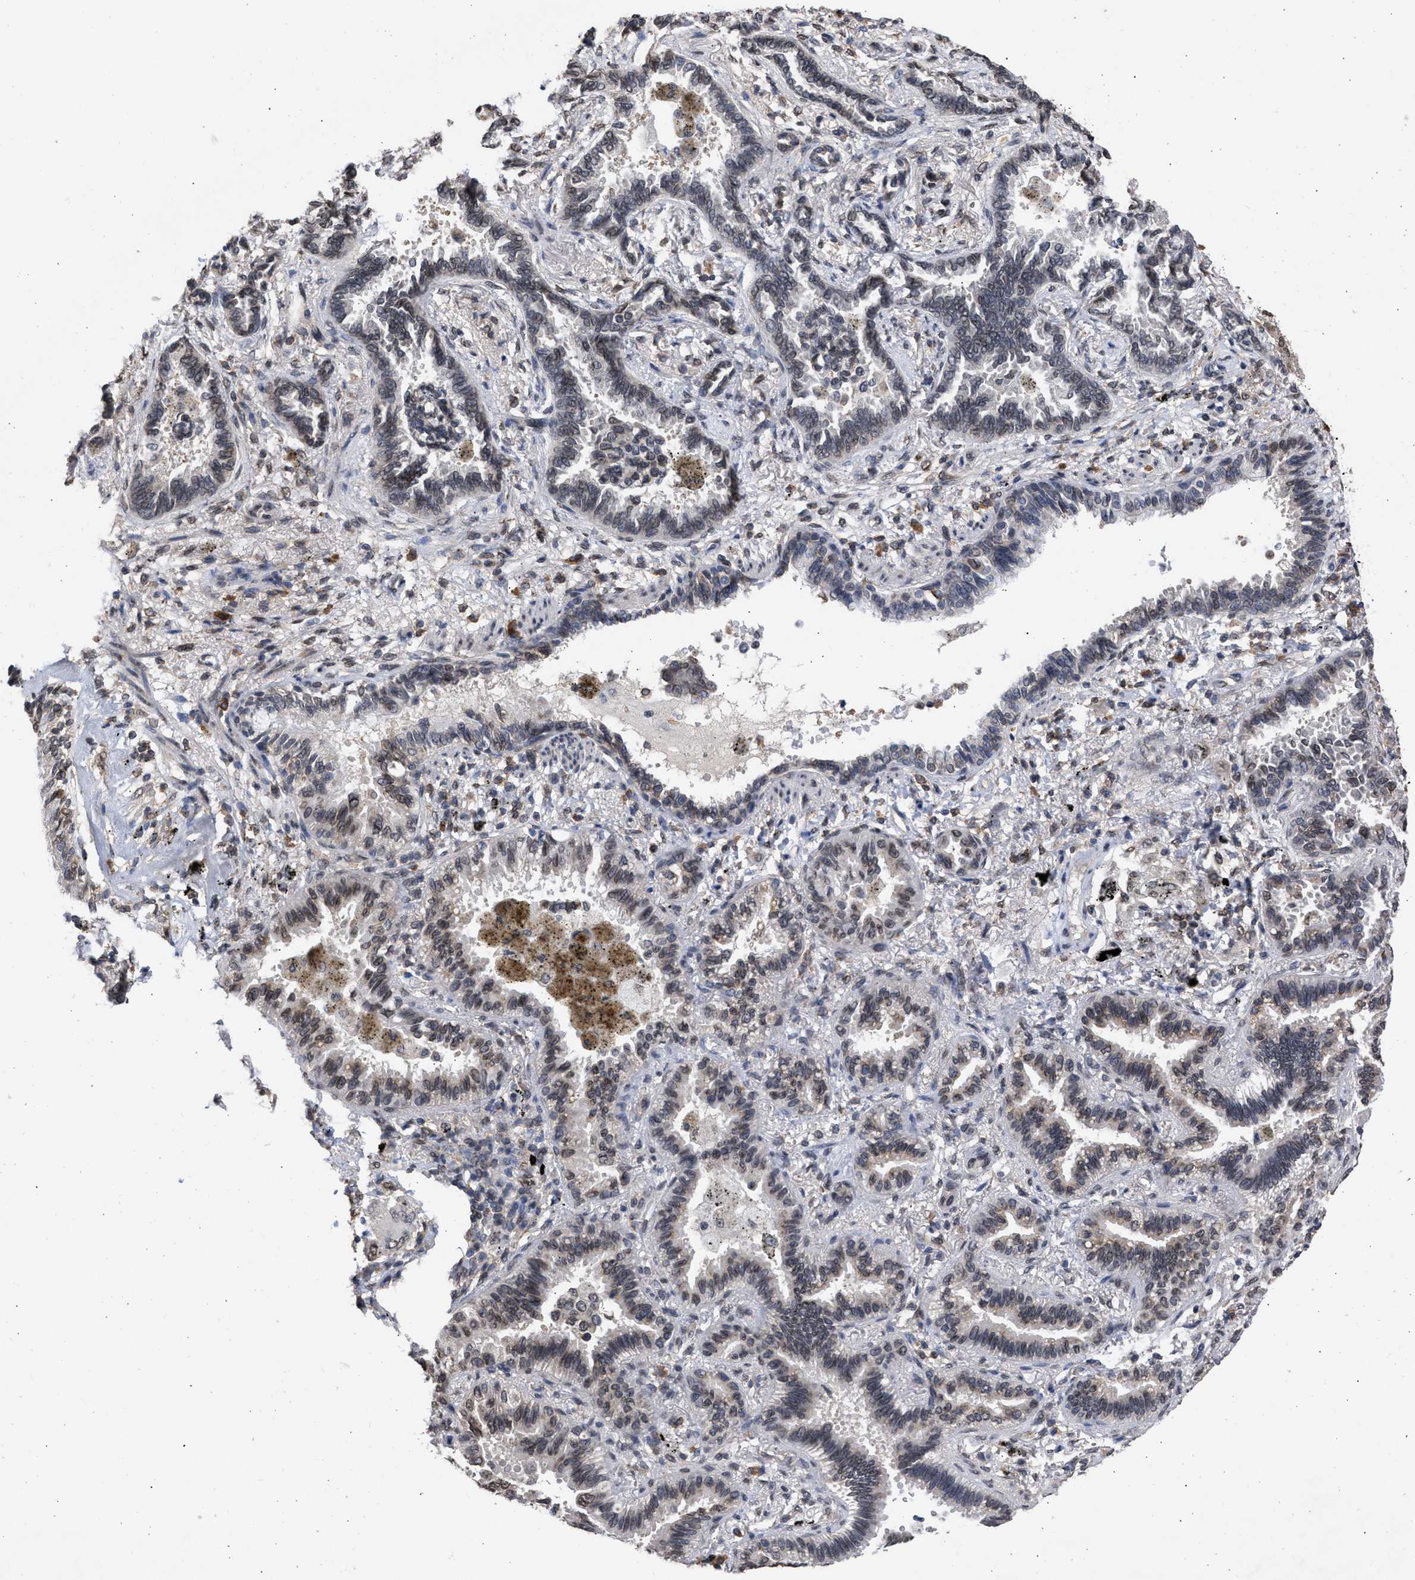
{"staining": {"intensity": "weak", "quantity": "<25%", "location": "cytoplasmic/membranous"}, "tissue": "lung cancer", "cell_type": "Tumor cells", "image_type": "cancer", "snomed": [{"axis": "morphology", "description": "Normal tissue, NOS"}, {"axis": "morphology", "description": "Adenocarcinoma, NOS"}, {"axis": "topography", "description": "Lung"}], "caption": "This is a histopathology image of immunohistochemistry staining of lung adenocarcinoma, which shows no positivity in tumor cells.", "gene": "NUP35", "patient": {"sex": "male", "age": 59}}